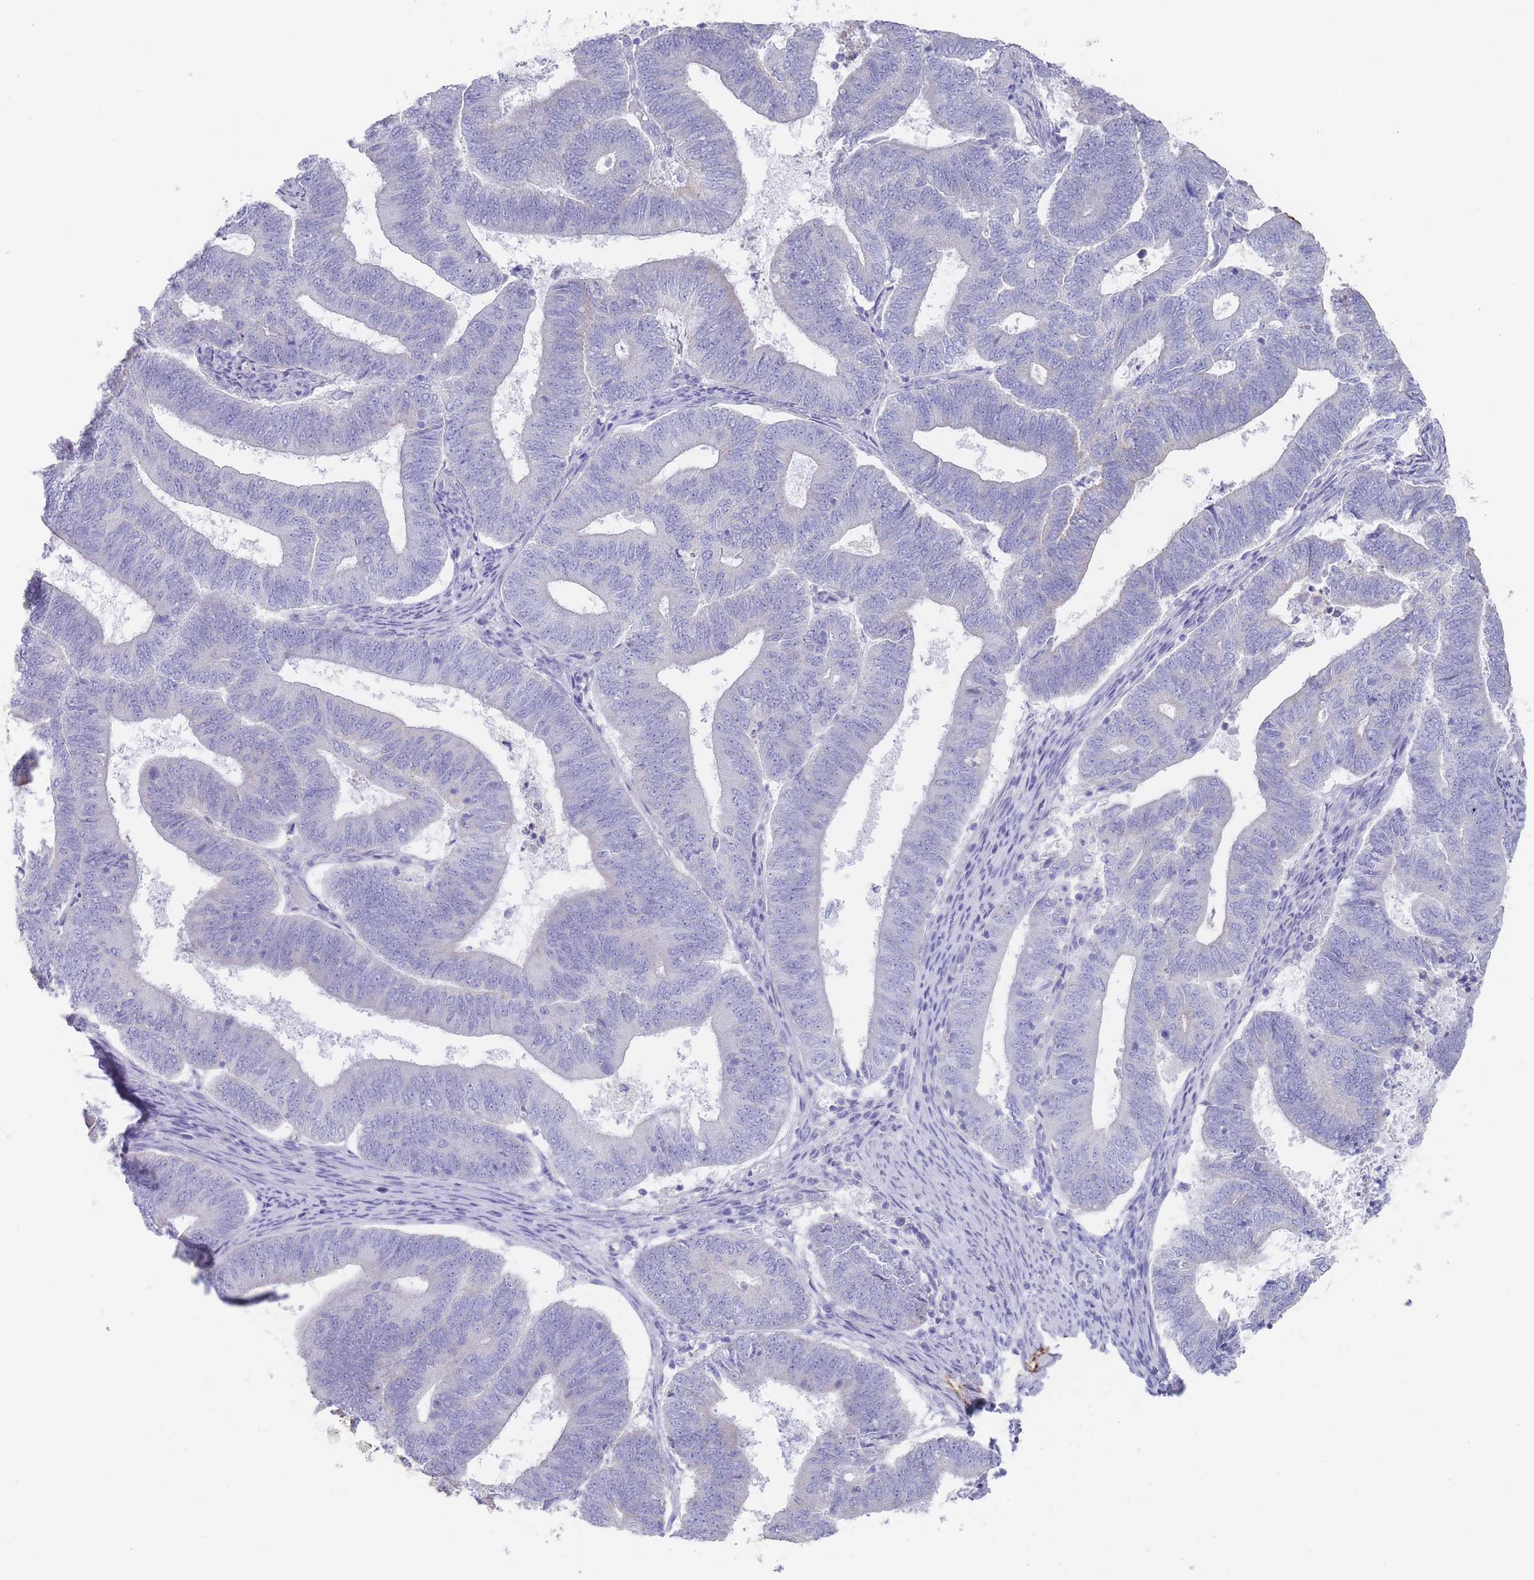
{"staining": {"intensity": "negative", "quantity": "none", "location": "none"}, "tissue": "endometrial cancer", "cell_type": "Tumor cells", "image_type": "cancer", "snomed": [{"axis": "morphology", "description": "Adenocarcinoma, NOS"}, {"axis": "topography", "description": "Endometrium"}], "caption": "An immunohistochemistry micrograph of endometrial adenocarcinoma is shown. There is no staining in tumor cells of endometrial adenocarcinoma.", "gene": "SCCPDH", "patient": {"sex": "female", "age": 70}}